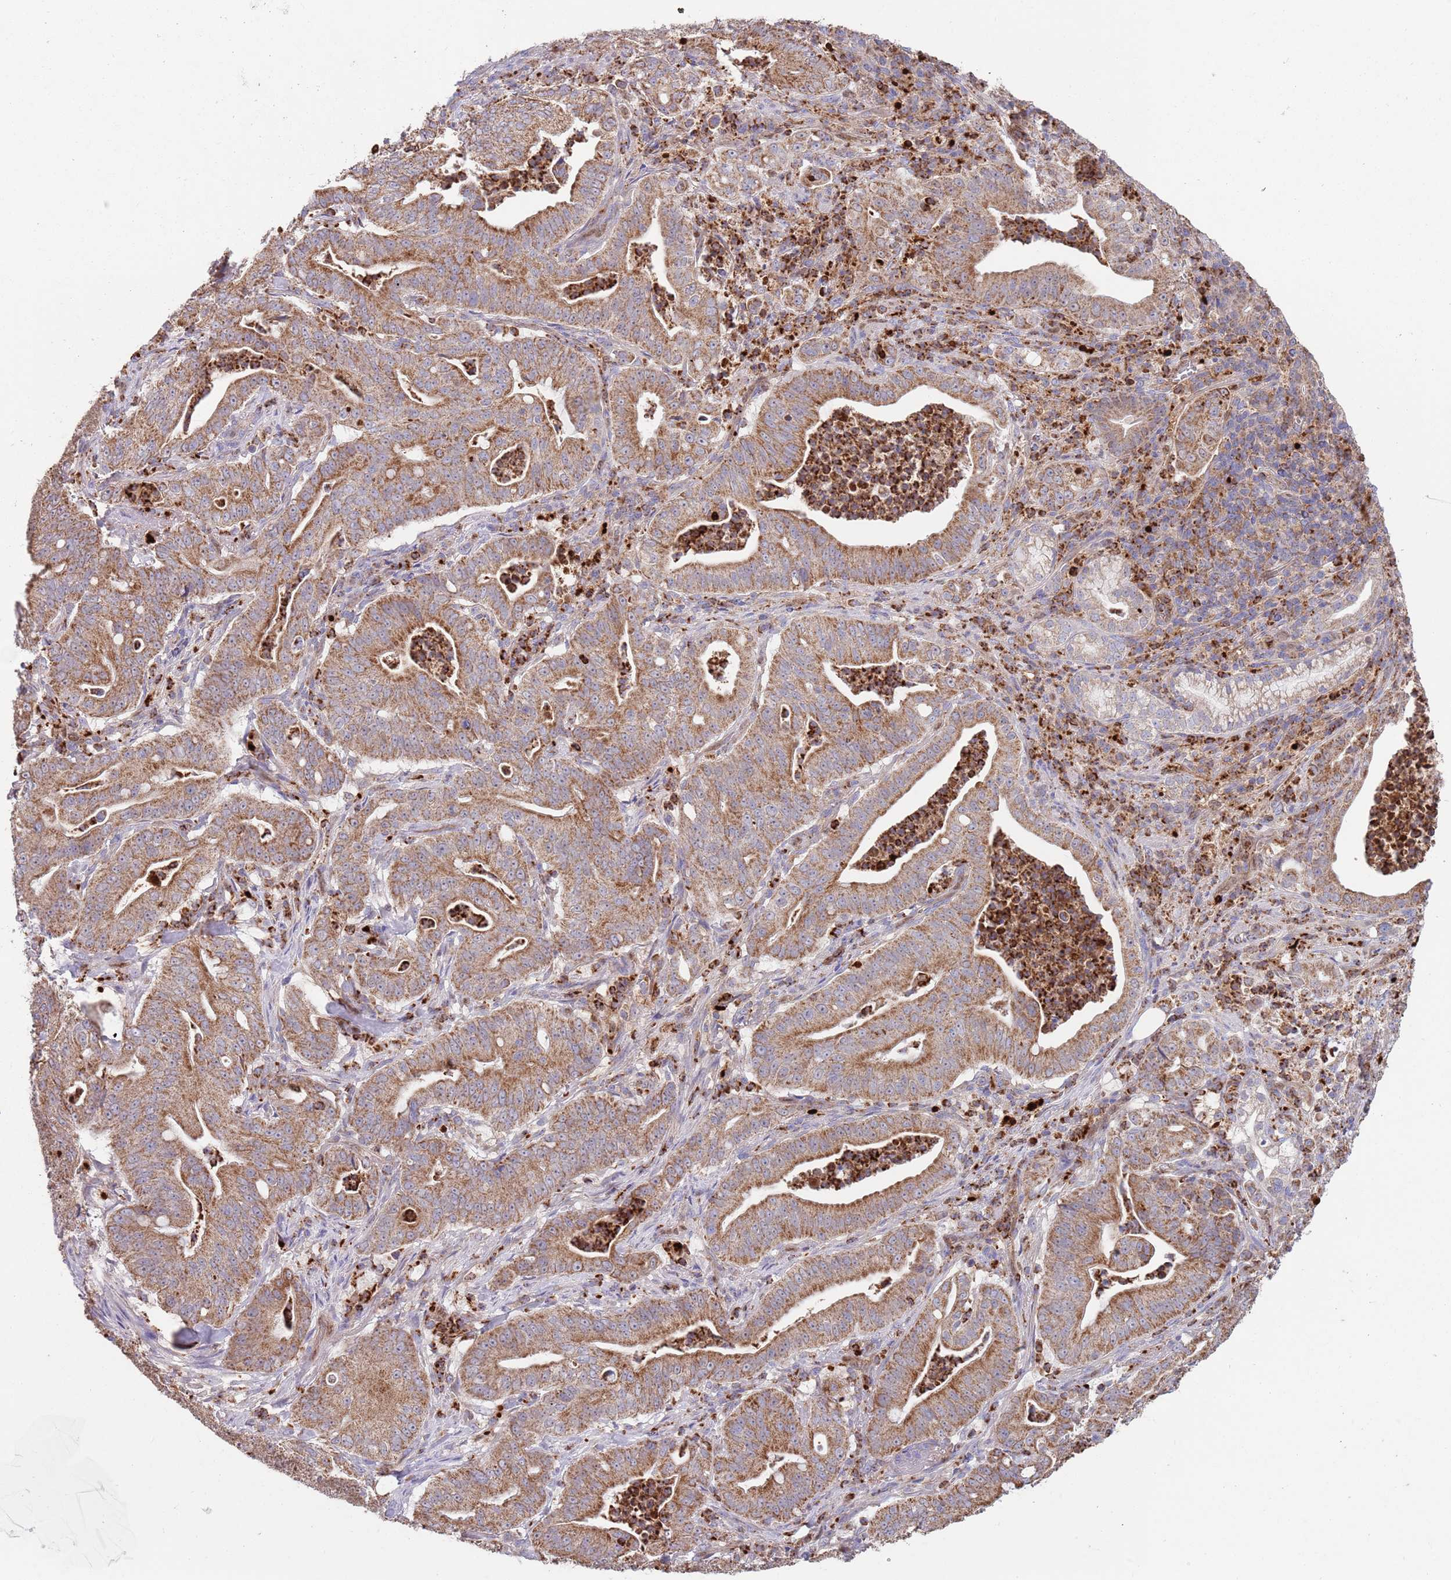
{"staining": {"intensity": "moderate", "quantity": ">75%", "location": "cytoplasmic/membranous"}, "tissue": "pancreatic cancer", "cell_type": "Tumor cells", "image_type": "cancer", "snomed": [{"axis": "morphology", "description": "Adenocarcinoma, NOS"}, {"axis": "topography", "description": "Pancreas"}], "caption": "Protein positivity by immunohistochemistry (IHC) displays moderate cytoplasmic/membranous staining in approximately >75% of tumor cells in pancreatic adenocarcinoma.", "gene": "DDT", "patient": {"sex": "male", "age": 71}}